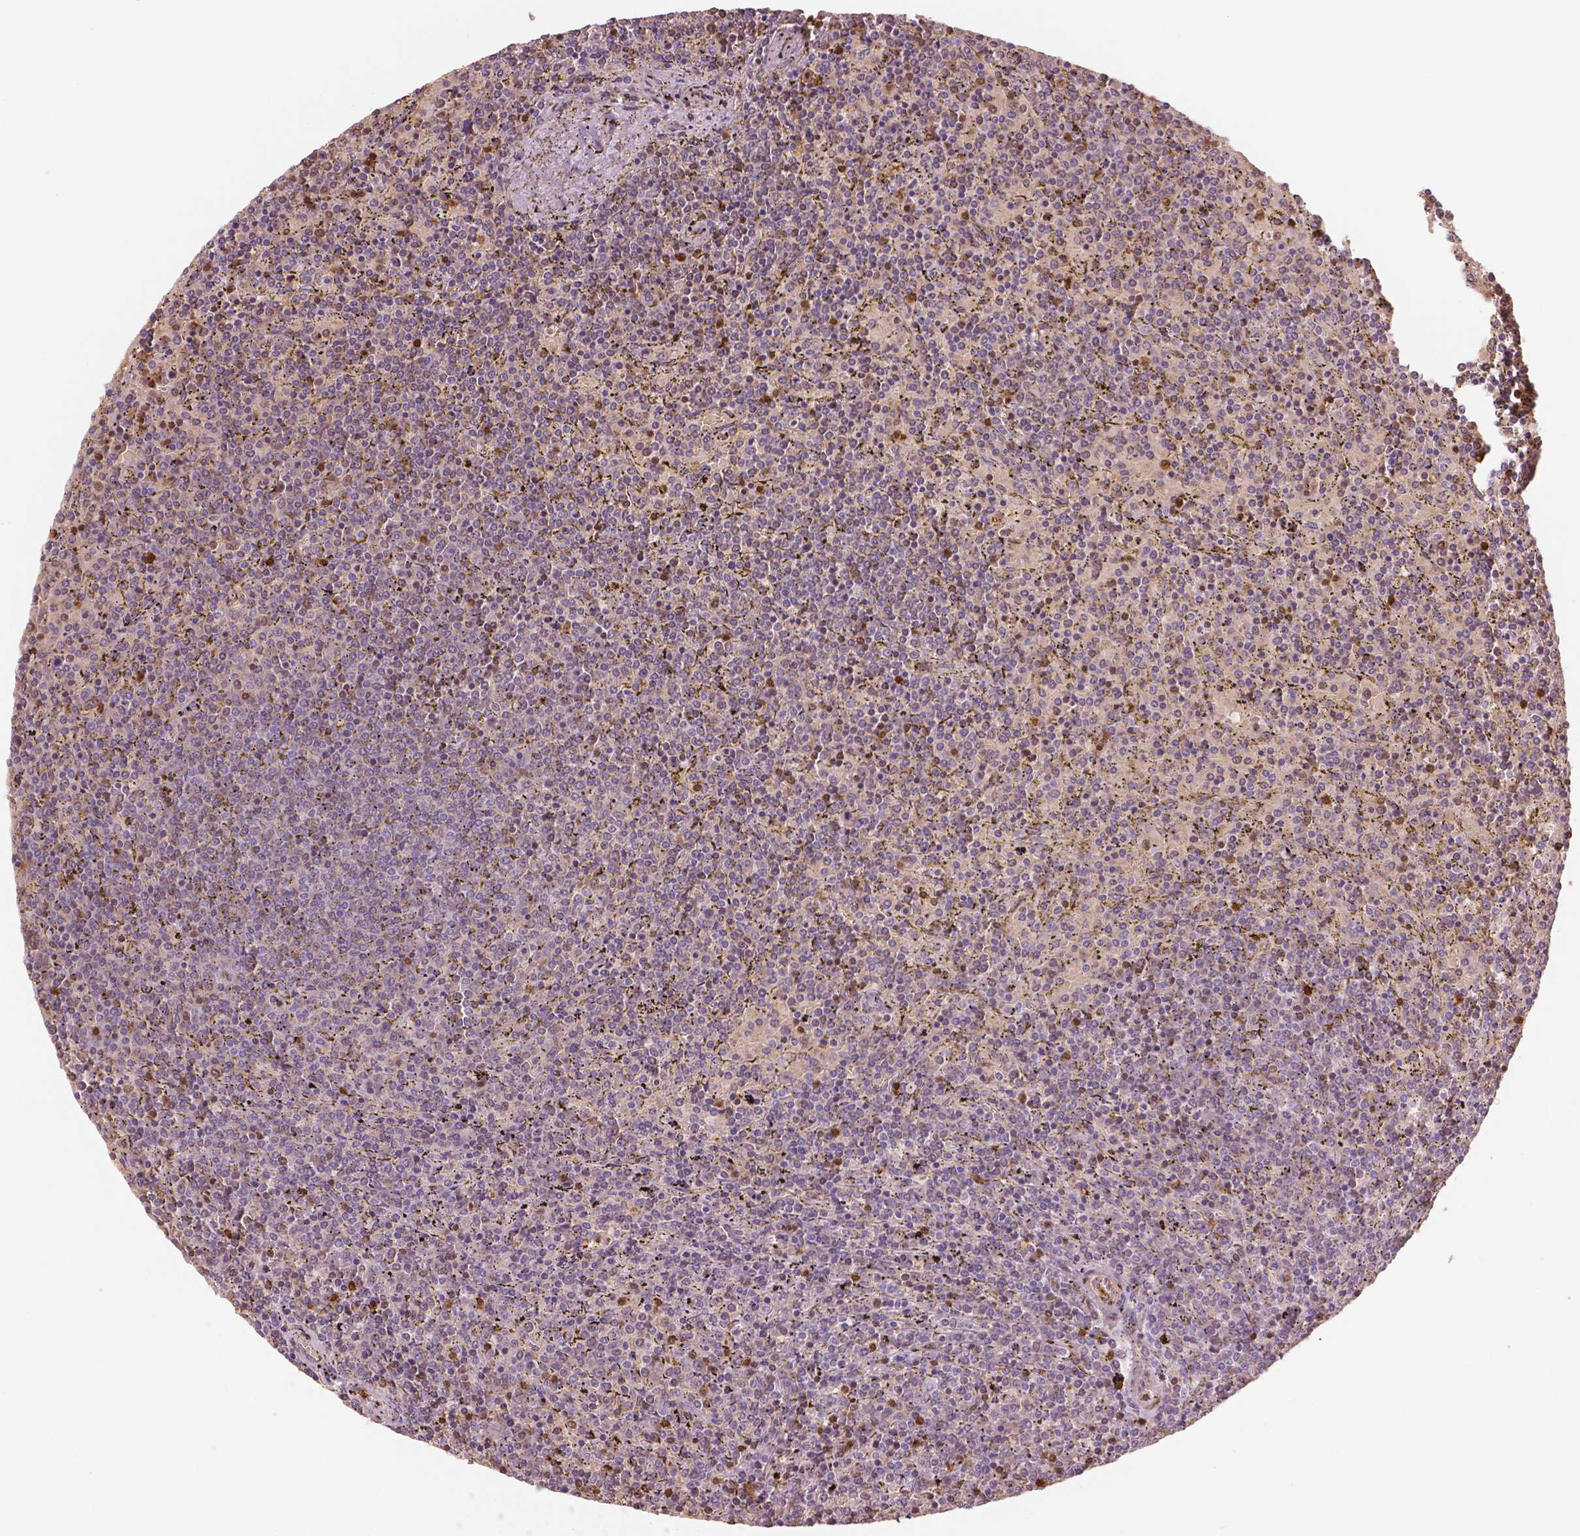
{"staining": {"intensity": "negative", "quantity": "none", "location": "none"}, "tissue": "lymphoma", "cell_type": "Tumor cells", "image_type": "cancer", "snomed": [{"axis": "morphology", "description": "Malignant lymphoma, non-Hodgkin's type, Low grade"}, {"axis": "topography", "description": "Spleen"}], "caption": "Immunohistochemical staining of lymphoma reveals no significant expression in tumor cells.", "gene": "S100A4", "patient": {"sex": "female", "age": 77}}